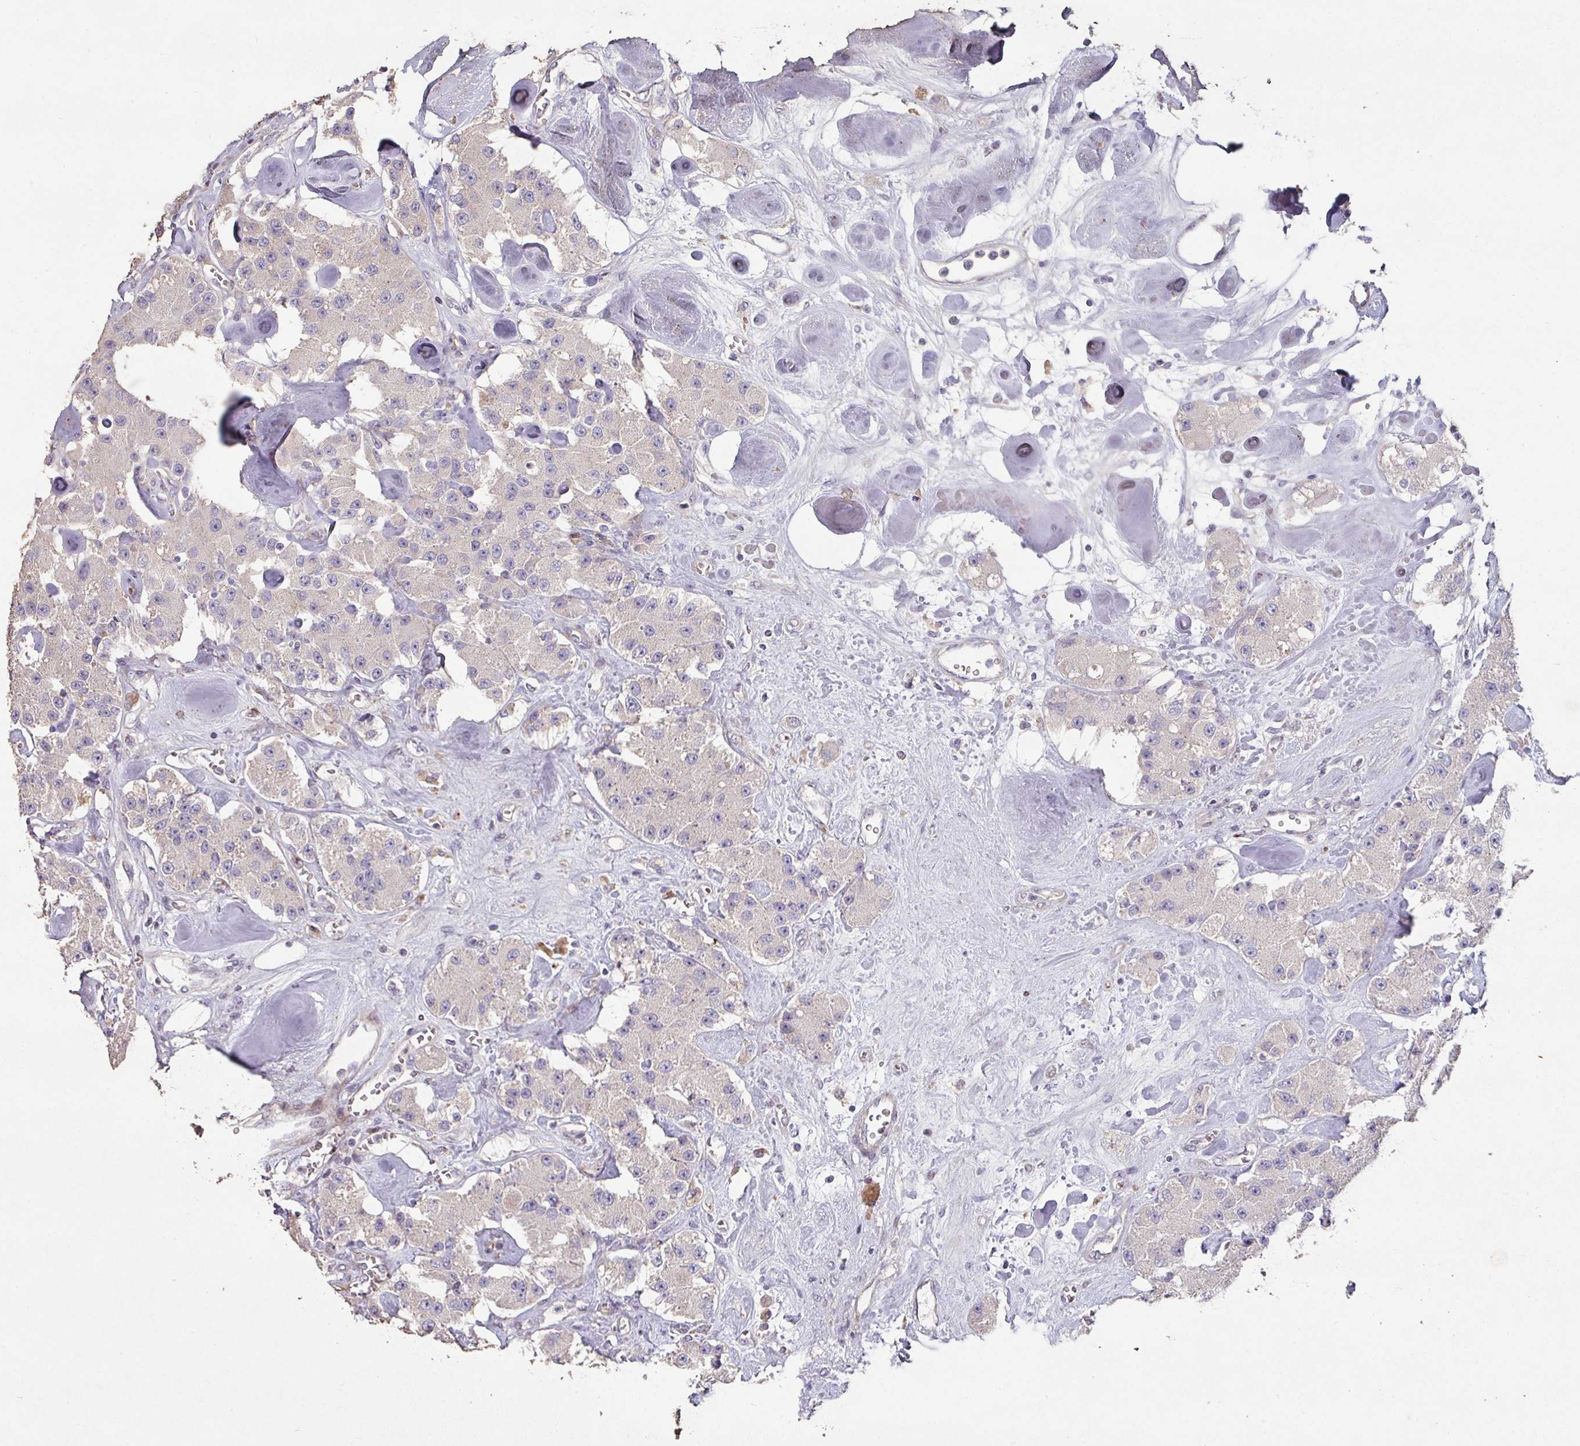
{"staining": {"intensity": "negative", "quantity": "none", "location": "none"}, "tissue": "carcinoid", "cell_type": "Tumor cells", "image_type": "cancer", "snomed": [{"axis": "morphology", "description": "Carcinoid, malignant, NOS"}, {"axis": "topography", "description": "Pancreas"}], "caption": "High magnification brightfield microscopy of malignant carcinoid stained with DAB (3,3'-diaminobenzidine) (brown) and counterstained with hematoxylin (blue): tumor cells show no significant expression.", "gene": "RPL23A", "patient": {"sex": "male", "age": 41}}